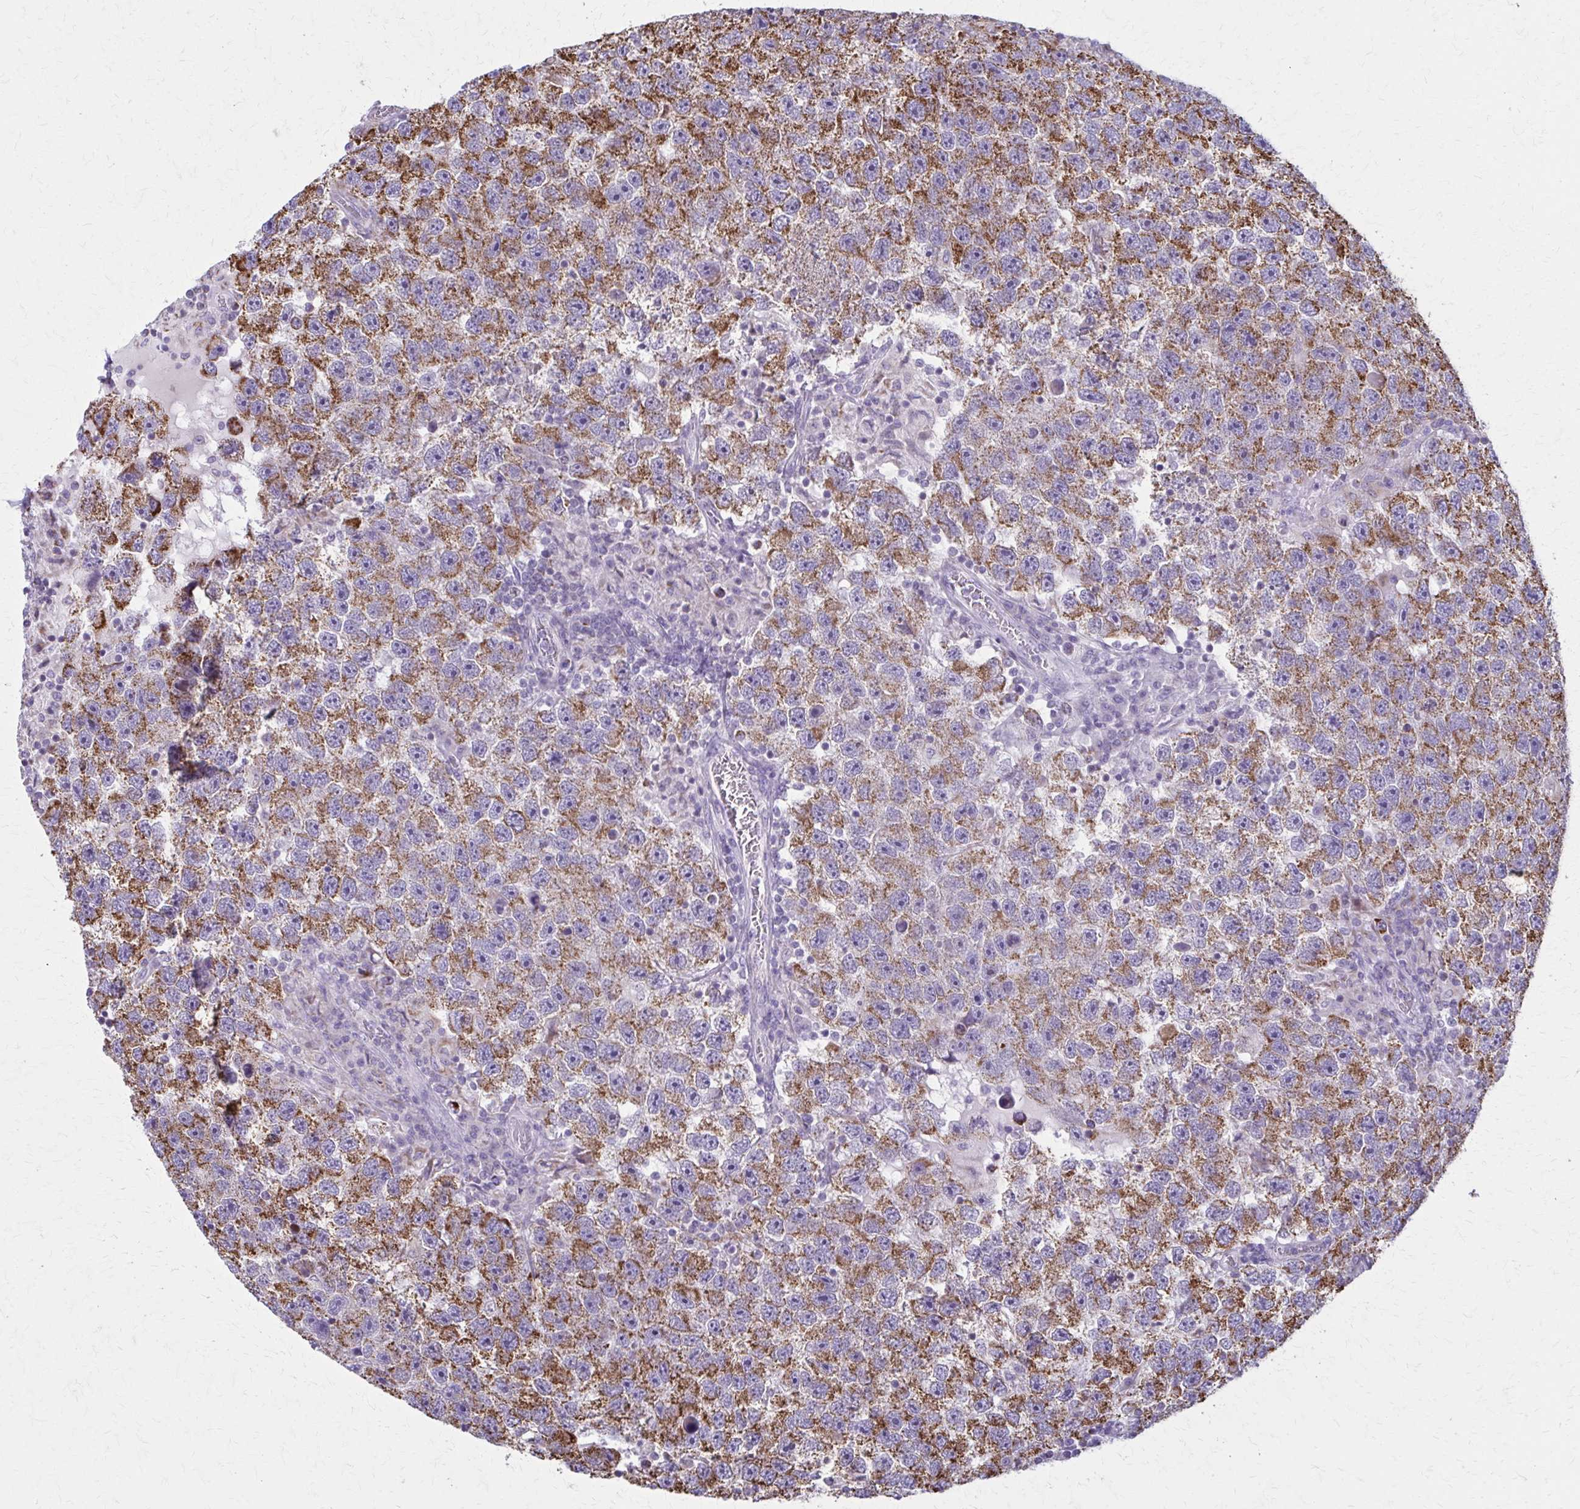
{"staining": {"intensity": "moderate", "quantity": ">75%", "location": "cytoplasmic/membranous"}, "tissue": "testis cancer", "cell_type": "Tumor cells", "image_type": "cancer", "snomed": [{"axis": "morphology", "description": "Seminoma, NOS"}, {"axis": "topography", "description": "Testis"}], "caption": "Seminoma (testis) stained with DAB immunohistochemistry (IHC) displays medium levels of moderate cytoplasmic/membranous staining in approximately >75% of tumor cells.", "gene": "TVP23A", "patient": {"sex": "male", "age": 26}}